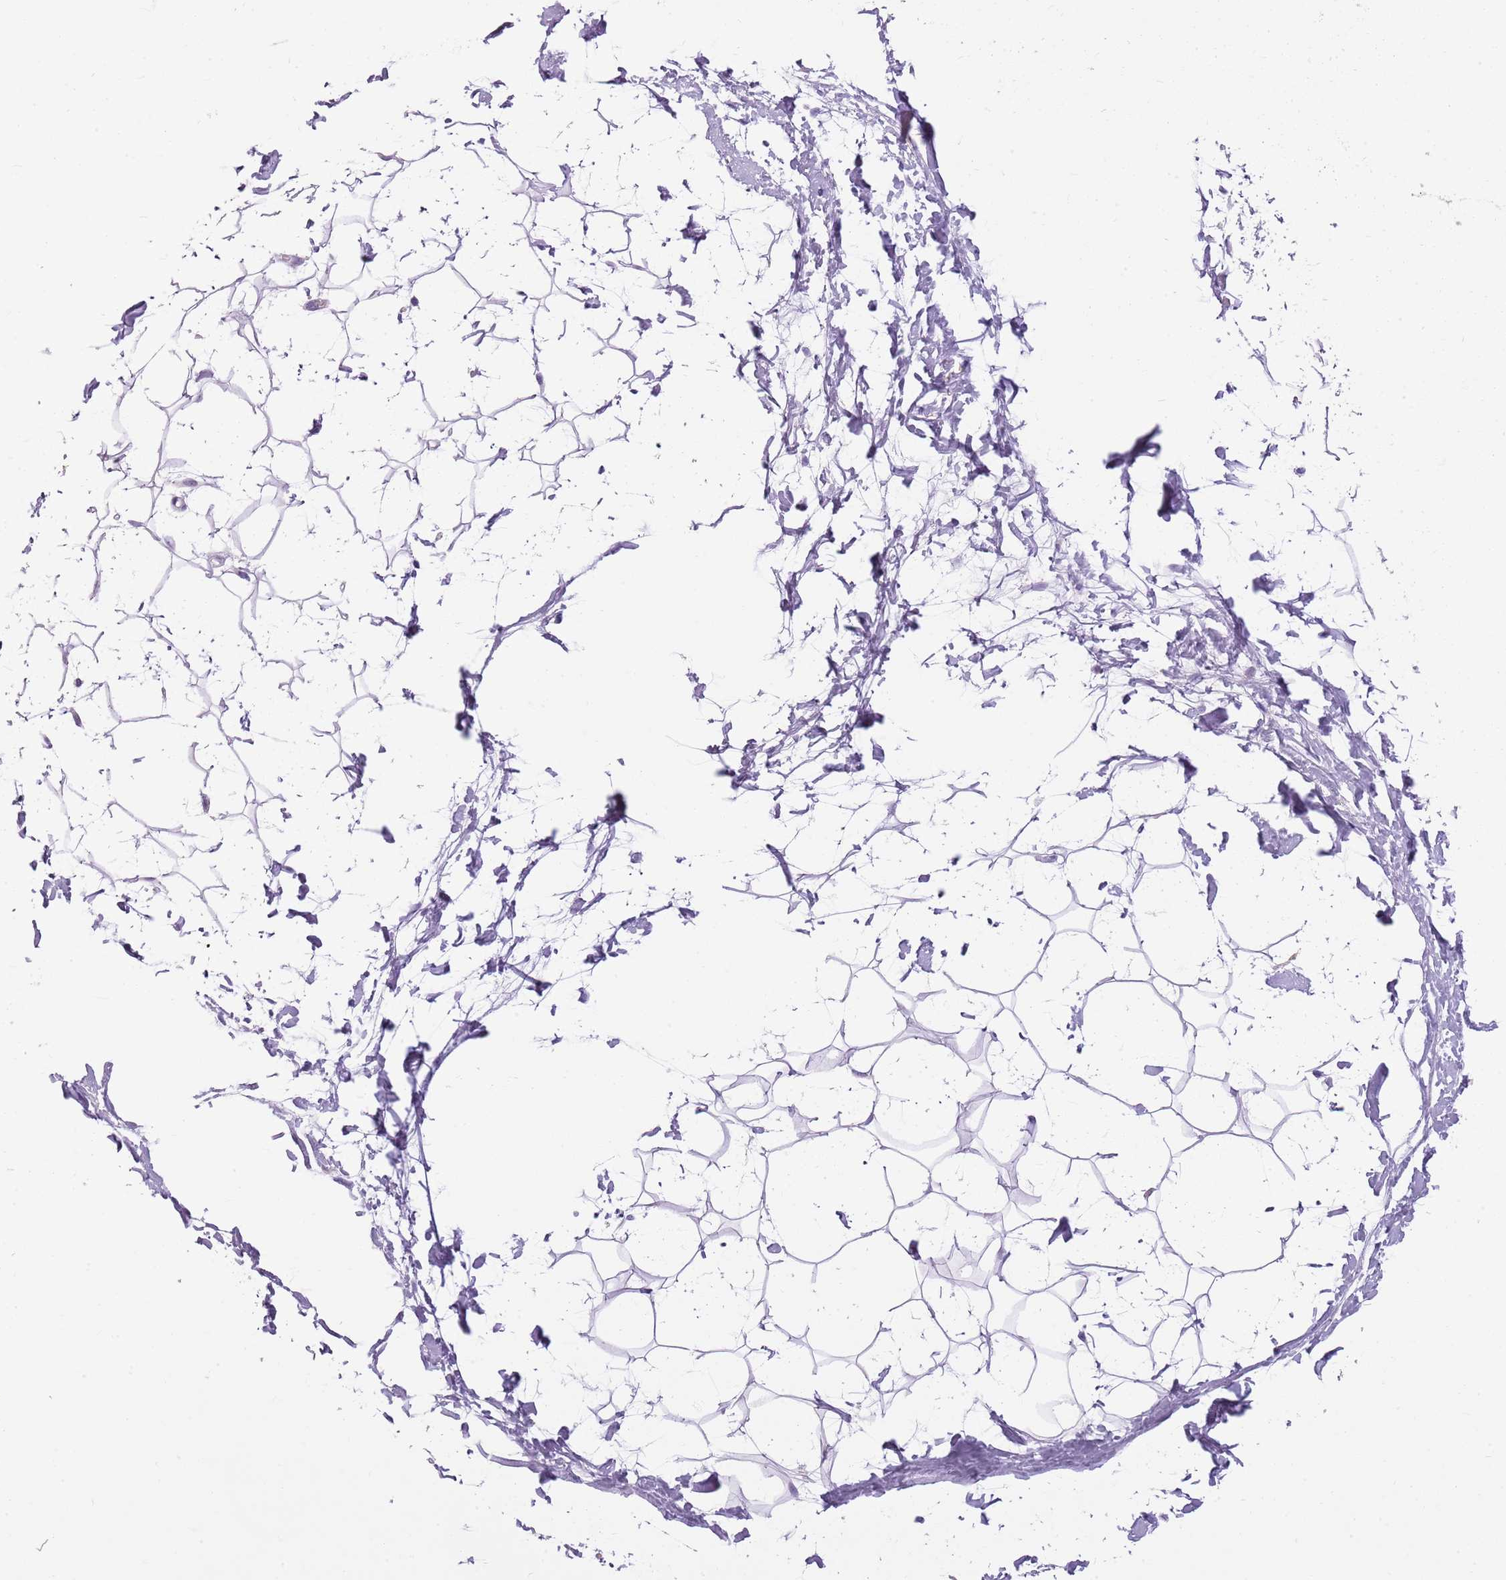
{"staining": {"intensity": "negative", "quantity": "none", "location": "none"}, "tissue": "adipose tissue", "cell_type": "Adipocytes", "image_type": "normal", "snomed": [{"axis": "morphology", "description": "Normal tissue, NOS"}, {"axis": "topography", "description": "Breast"}], "caption": "This is an IHC micrograph of unremarkable human adipose tissue. There is no expression in adipocytes.", "gene": "CNPPD1", "patient": {"sex": "female", "age": 26}}